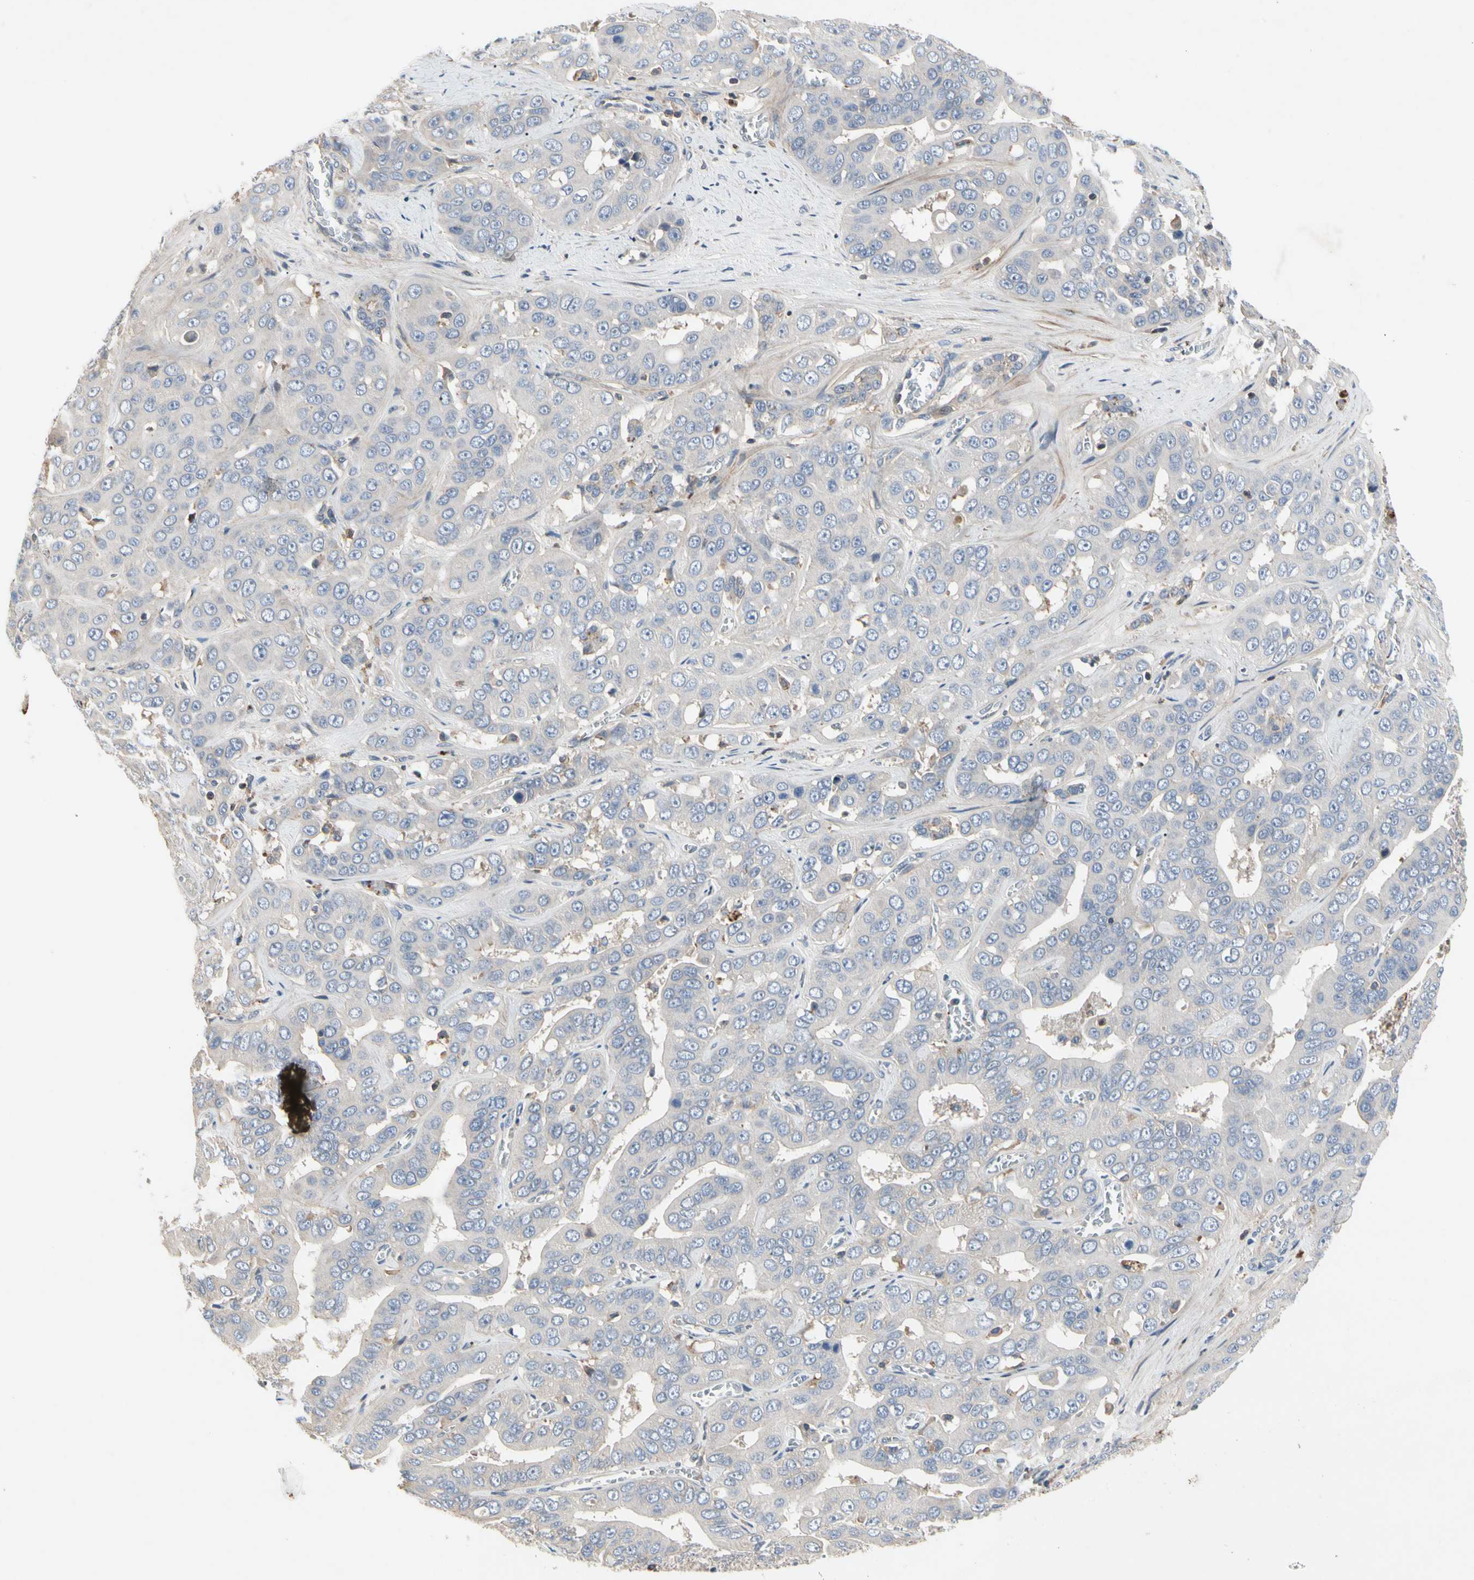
{"staining": {"intensity": "negative", "quantity": "none", "location": "none"}, "tissue": "liver cancer", "cell_type": "Tumor cells", "image_type": "cancer", "snomed": [{"axis": "morphology", "description": "Cholangiocarcinoma"}, {"axis": "topography", "description": "Liver"}], "caption": "Immunohistochemistry (IHC) of human liver cholangiocarcinoma demonstrates no positivity in tumor cells. The staining is performed using DAB brown chromogen with nuclei counter-stained in using hematoxylin.", "gene": "CRTAC1", "patient": {"sex": "female", "age": 52}}